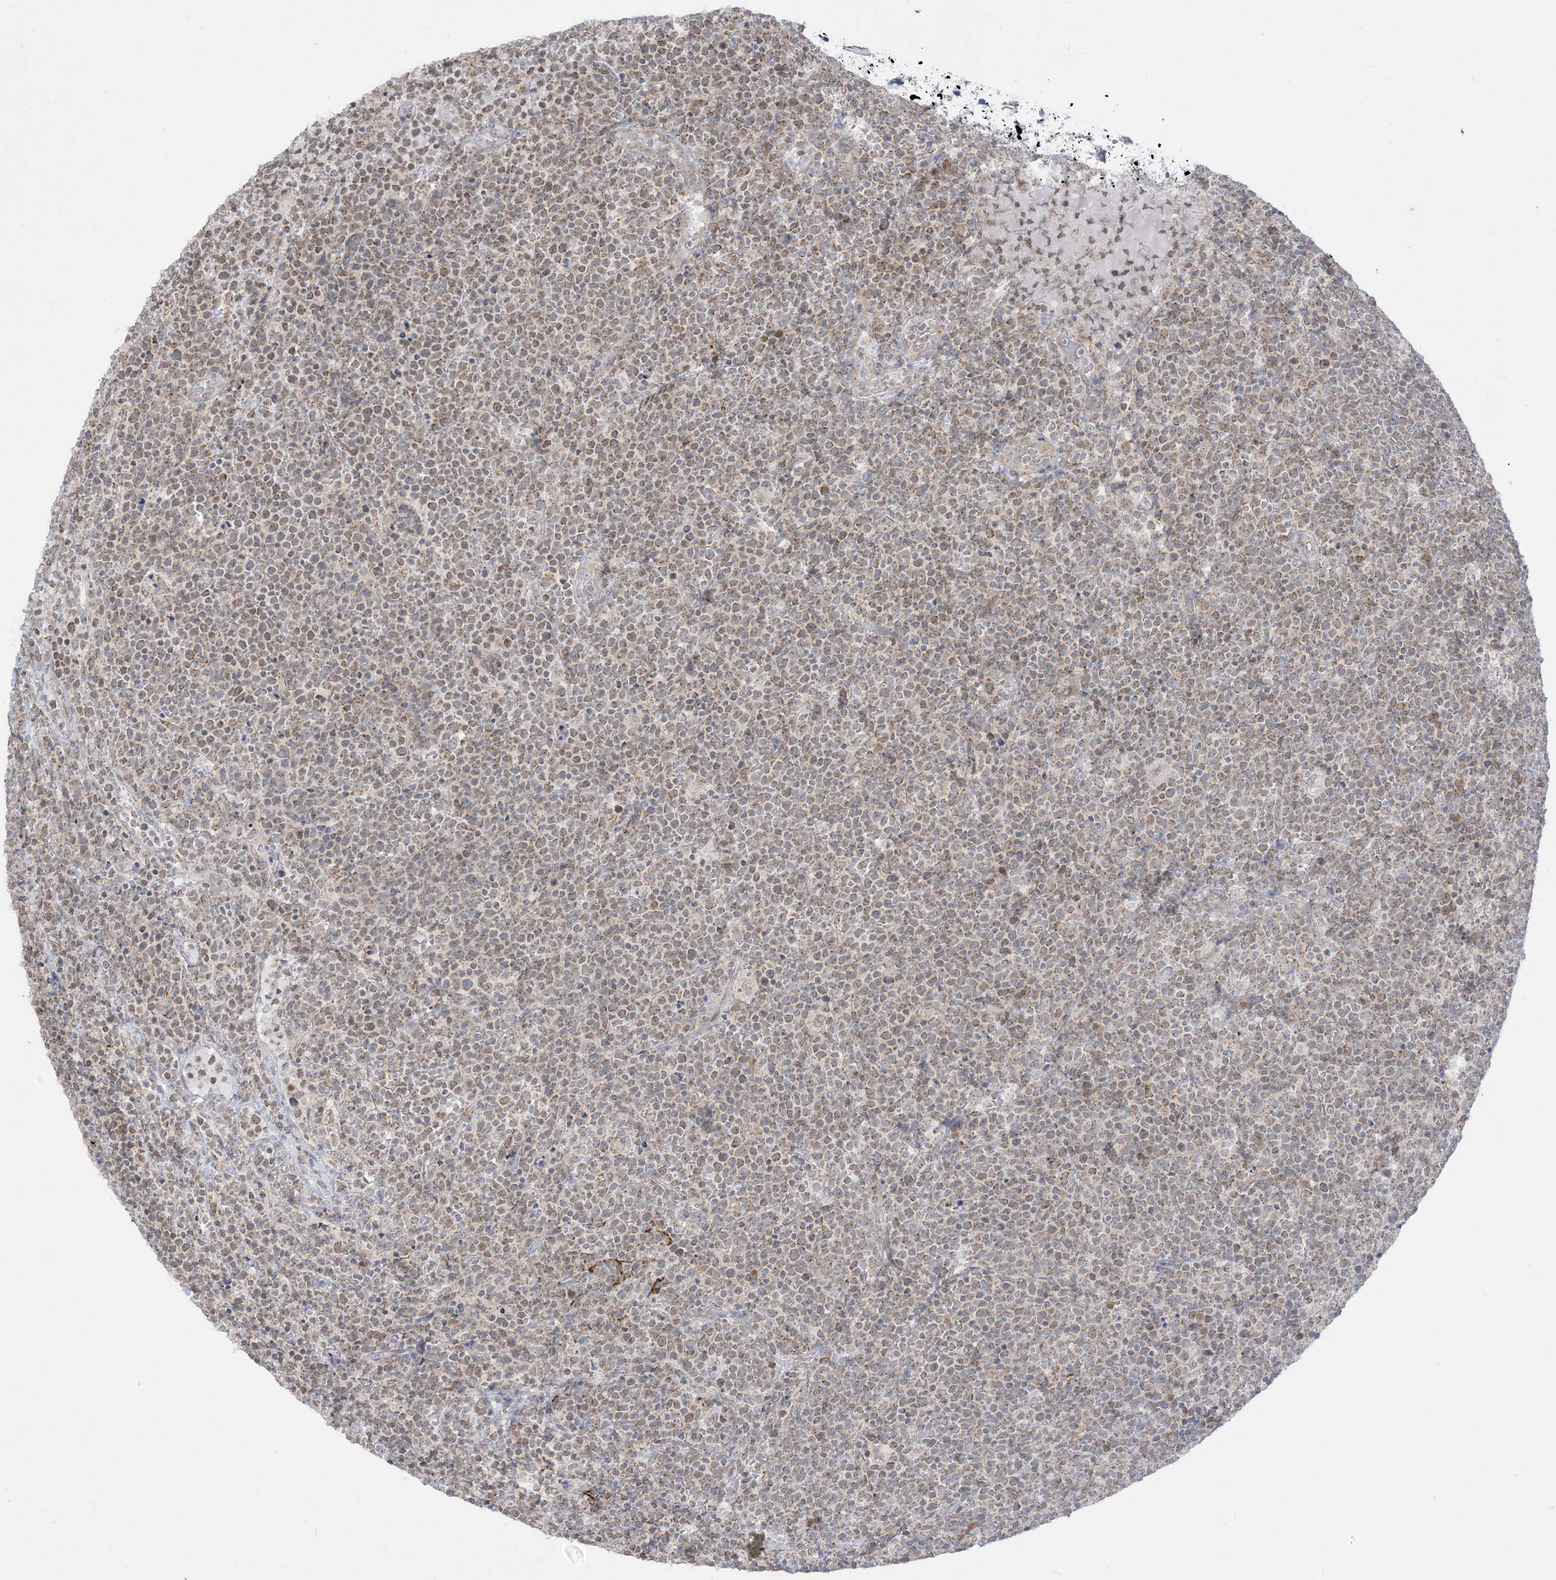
{"staining": {"intensity": "moderate", "quantity": "25%-75%", "location": "cytoplasmic/membranous"}, "tissue": "lymphoma", "cell_type": "Tumor cells", "image_type": "cancer", "snomed": [{"axis": "morphology", "description": "Malignant lymphoma, non-Hodgkin's type, High grade"}, {"axis": "topography", "description": "Lymph node"}], "caption": "Tumor cells reveal medium levels of moderate cytoplasmic/membranous positivity in about 25%-75% of cells in human lymphoma.", "gene": "KANSL3", "patient": {"sex": "male", "age": 61}}